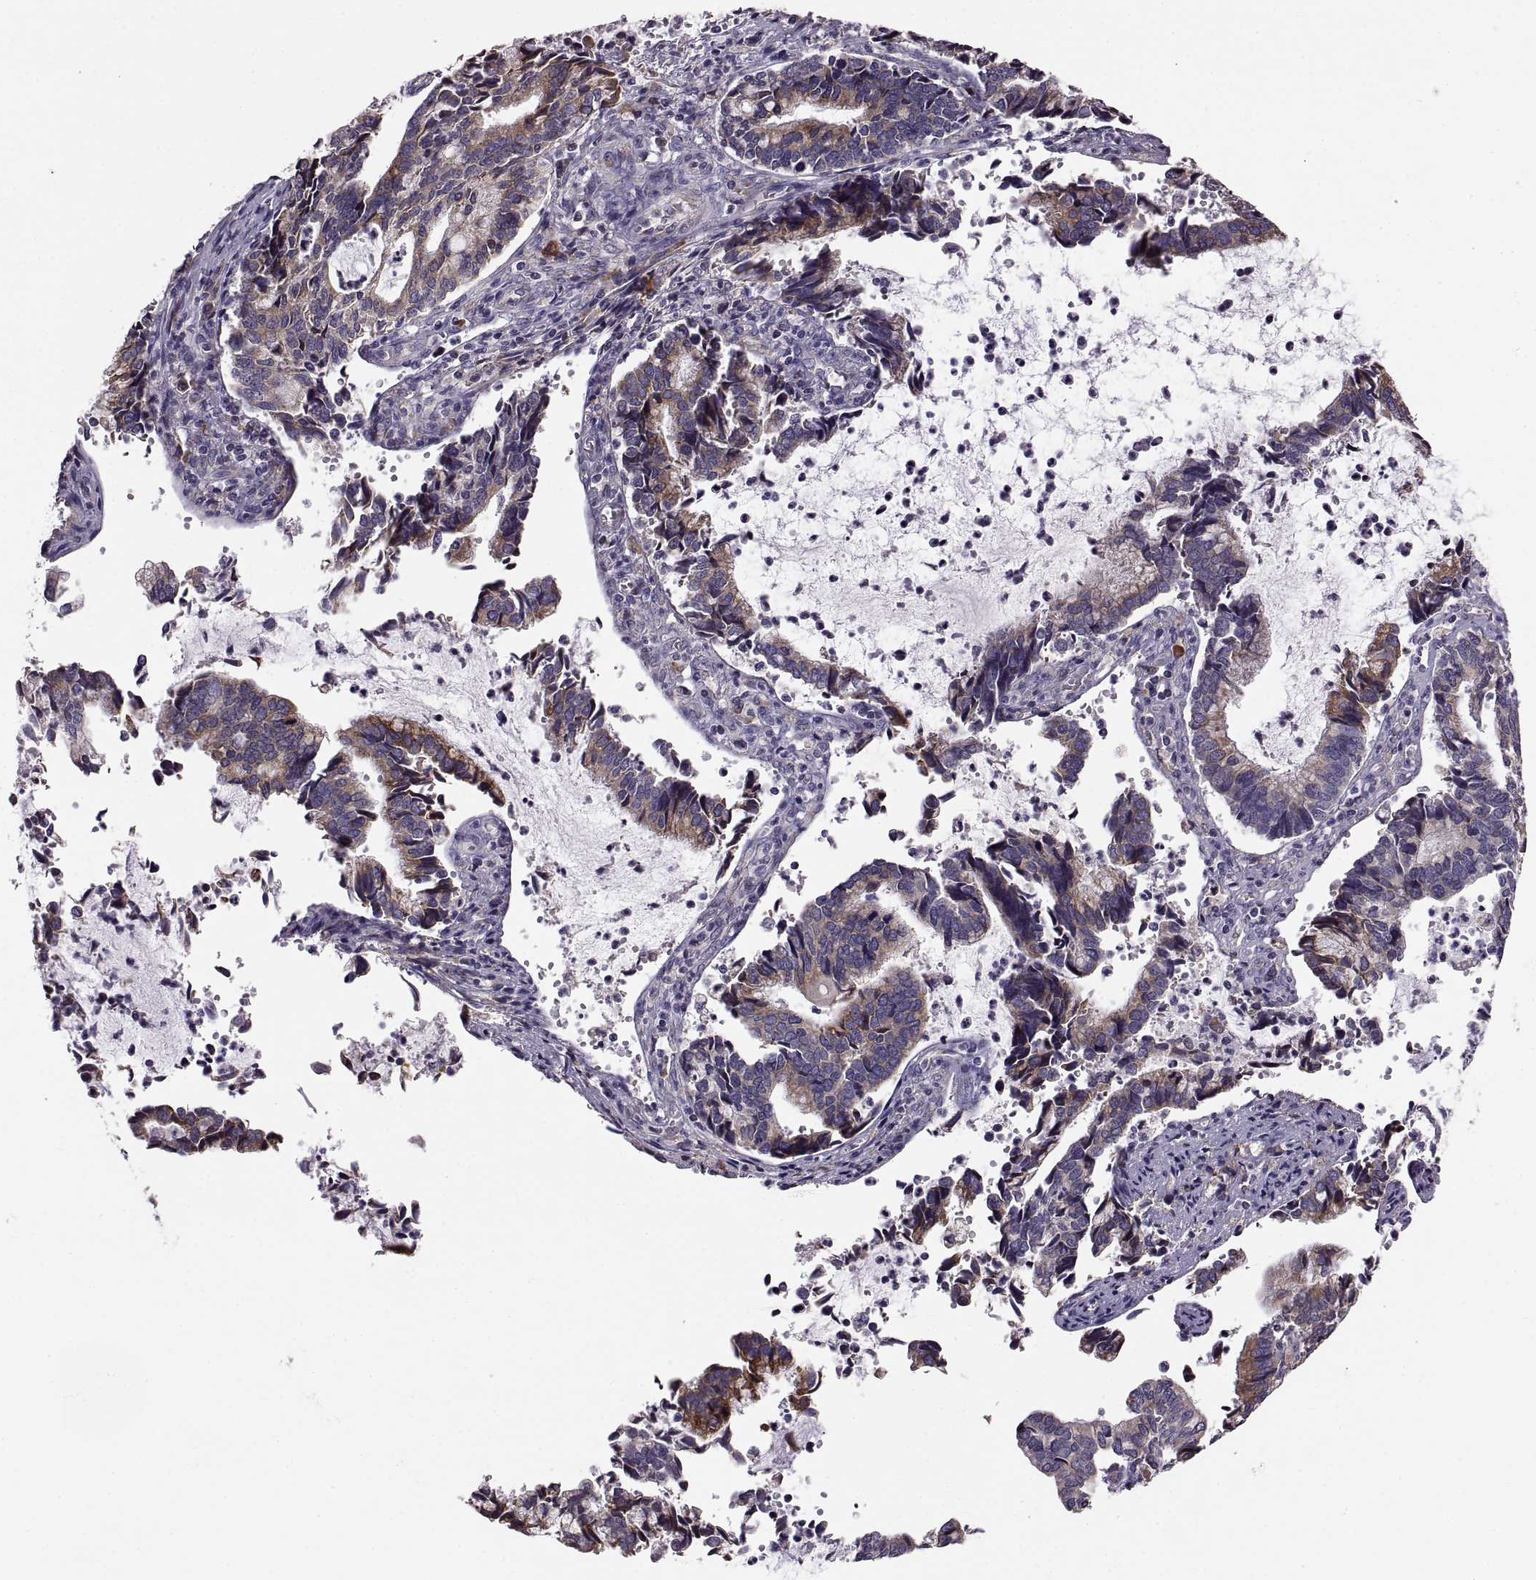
{"staining": {"intensity": "moderate", "quantity": ">75%", "location": "cytoplasmic/membranous"}, "tissue": "cervical cancer", "cell_type": "Tumor cells", "image_type": "cancer", "snomed": [{"axis": "morphology", "description": "Adenocarcinoma, NOS"}, {"axis": "topography", "description": "Cervix"}], "caption": "Immunohistochemical staining of human adenocarcinoma (cervical) displays moderate cytoplasmic/membranous protein staining in approximately >75% of tumor cells.", "gene": "PLEKHB2", "patient": {"sex": "female", "age": 42}}